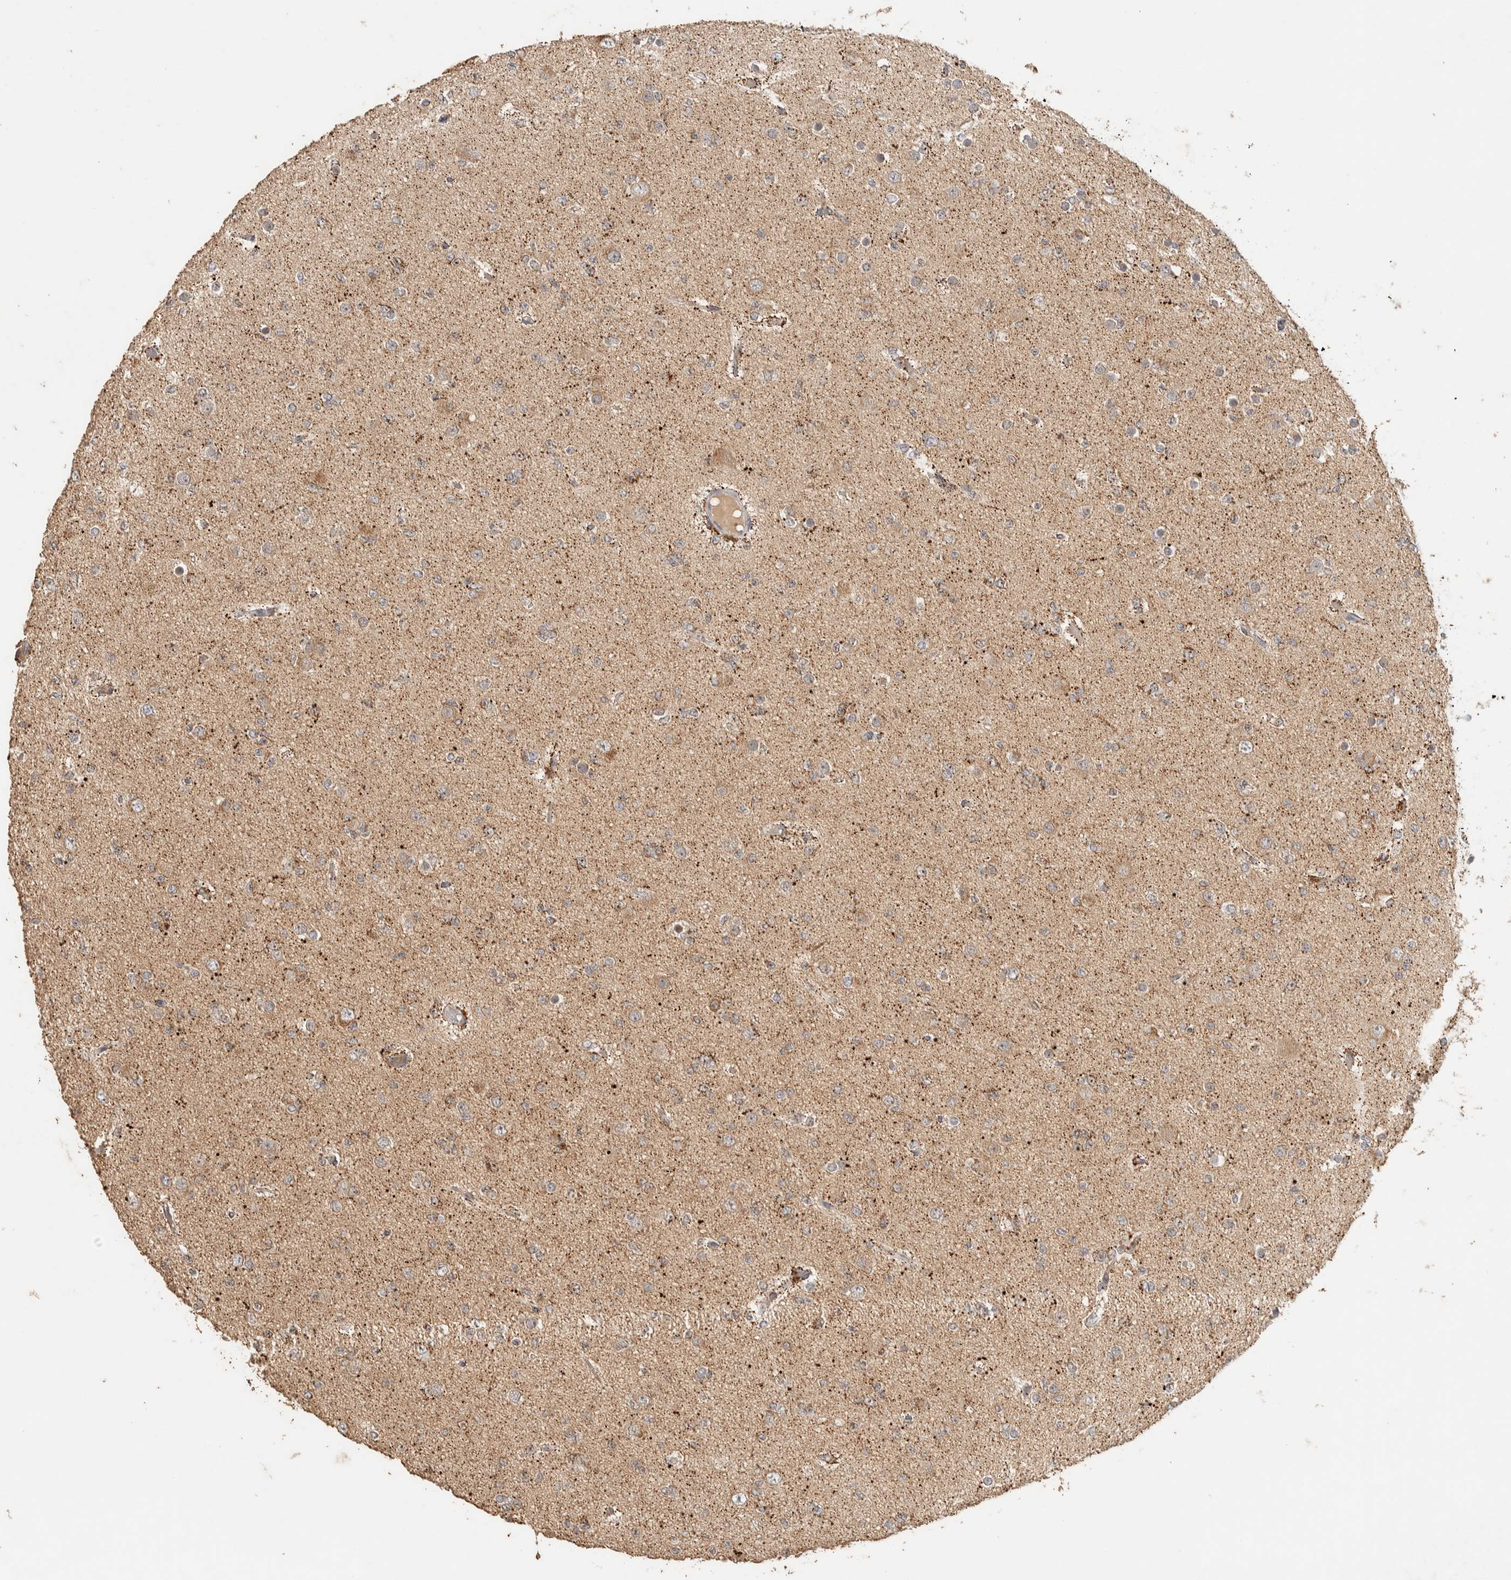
{"staining": {"intensity": "weak", "quantity": "25%-75%", "location": "cytoplasmic/membranous"}, "tissue": "glioma", "cell_type": "Tumor cells", "image_type": "cancer", "snomed": [{"axis": "morphology", "description": "Glioma, malignant, Low grade"}, {"axis": "topography", "description": "Brain"}], "caption": "Weak cytoplasmic/membranous positivity is present in approximately 25%-75% of tumor cells in glioma. (Stains: DAB in brown, nuclei in blue, Microscopy: brightfield microscopy at high magnification).", "gene": "ITPA", "patient": {"sex": "female", "age": 22}}